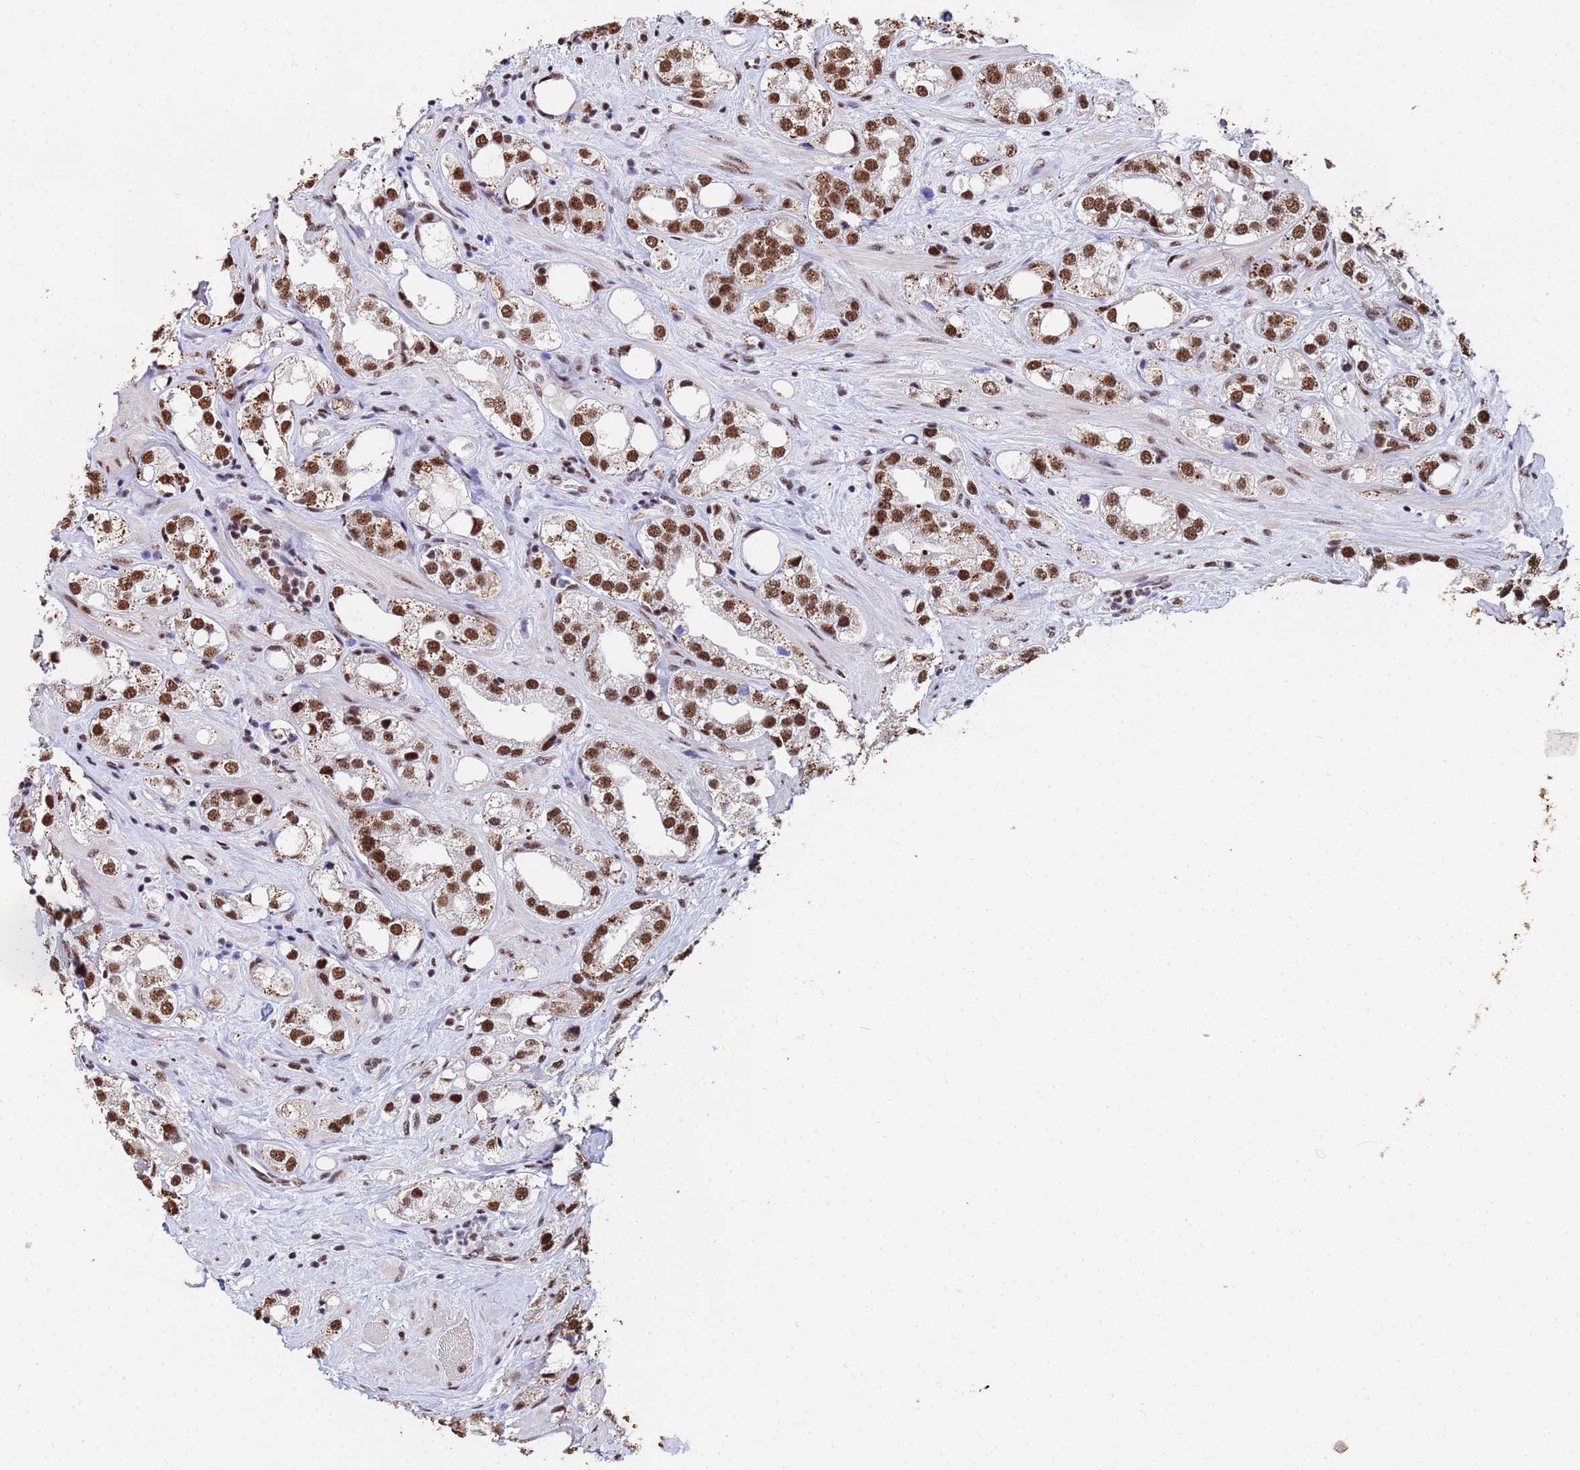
{"staining": {"intensity": "strong", "quantity": ">75%", "location": "nuclear"}, "tissue": "prostate cancer", "cell_type": "Tumor cells", "image_type": "cancer", "snomed": [{"axis": "morphology", "description": "Adenocarcinoma, NOS"}, {"axis": "topography", "description": "Prostate"}], "caption": "Immunohistochemistry (IHC) staining of prostate cancer (adenocarcinoma), which demonstrates high levels of strong nuclear staining in approximately >75% of tumor cells indicating strong nuclear protein expression. The staining was performed using DAB (brown) for protein detection and nuclei were counterstained in hematoxylin (blue).", "gene": "SF3B2", "patient": {"sex": "male", "age": 79}}